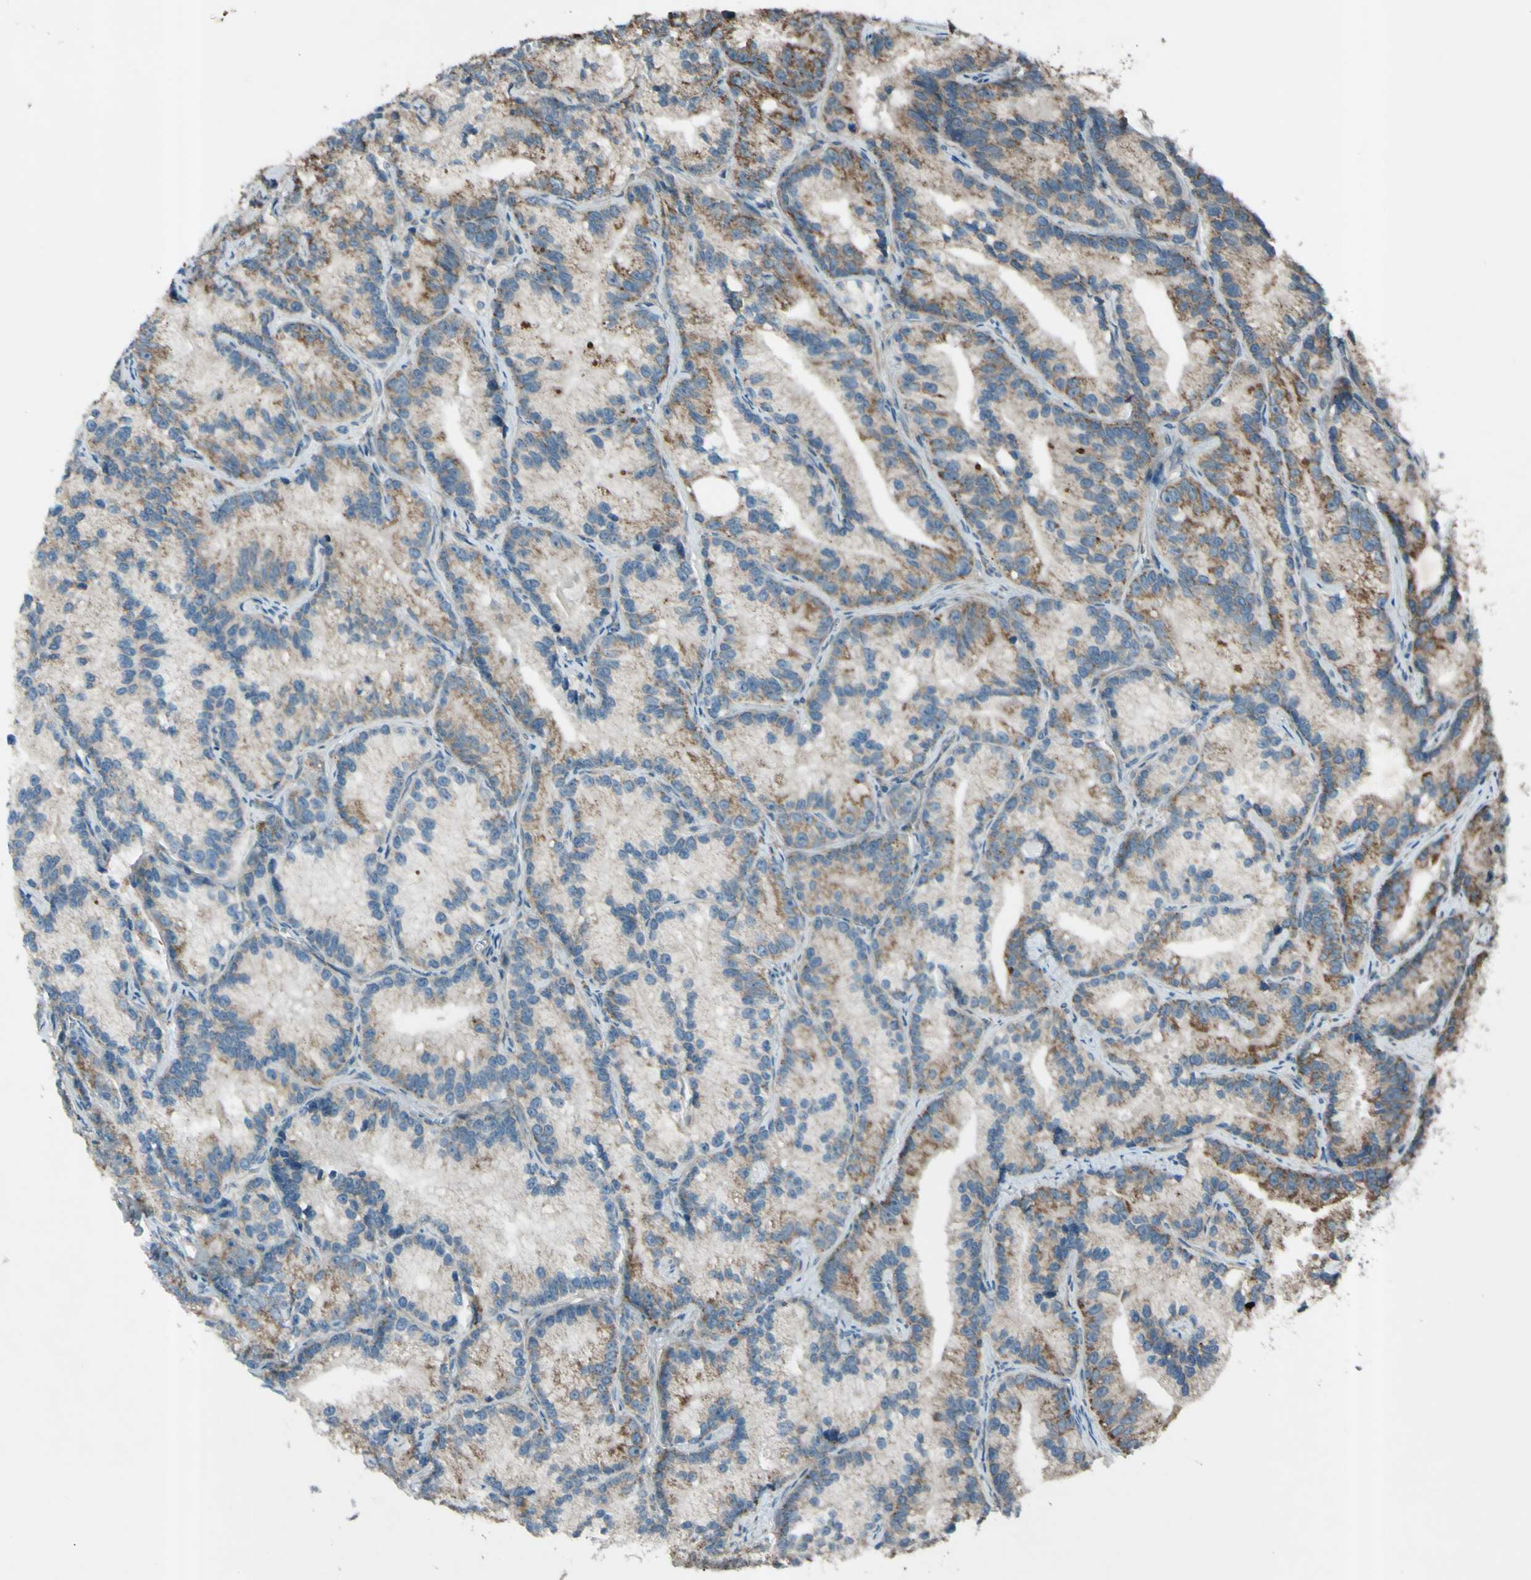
{"staining": {"intensity": "moderate", "quantity": "25%-75%", "location": "cytoplasmic/membranous"}, "tissue": "prostate cancer", "cell_type": "Tumor cells", "image_type": "cancer", "snomed": [{"axis": "morphology", "description": "Adenocarcinoma, Low grade"}, {"axis": "topography", "description": "Prostate"}], "caption": "Immunohistochemistry (IHC) (DAB) staining of low-grade adenocarcinoma (prostate) shows moderate cytoplasmic/membranous protein positivity in approximately 25%-75% of tumor cells.", "gene": "ACOT8", "patient": {"sex": "male", "age": 89}}